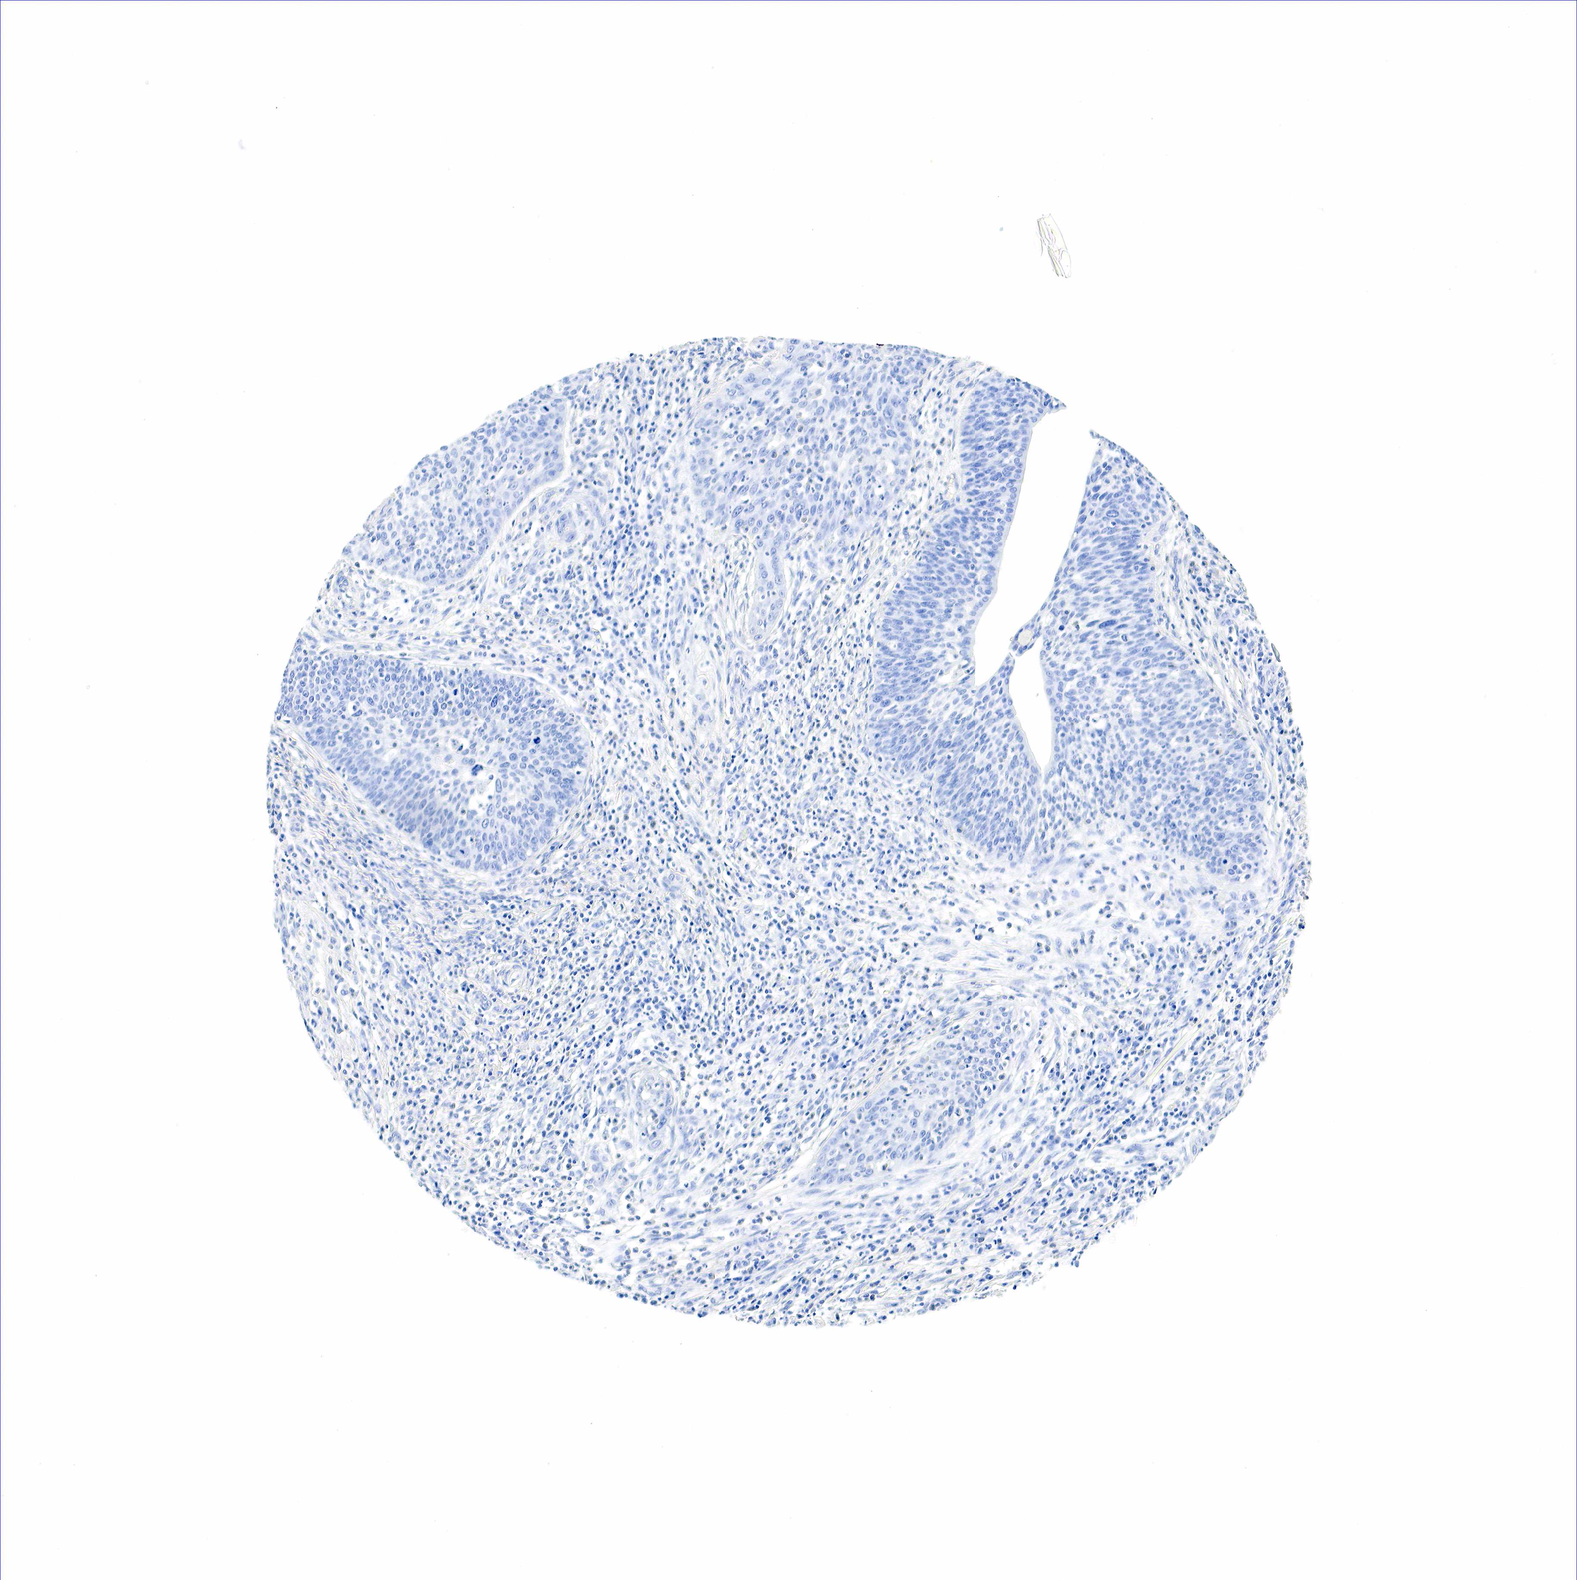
{"staining": {"intensity": "negative", "quantity": "none", "location": "none"}, "tissue": "cervical cancer", "cell_type": "Tumor cells", "image_type": "cancer", "snomed": [{"axis": "morphology", "description": "Squamous cell carcinoma, NOS"}, {"axis": "topography", "description": "Cervix"}], "caption": "Protein analysis of cervical squamous cell carcinoma displays no significant positivity in tumor cells. (Brightfield microscopy of DAB (3,3'-diaminobenzidine) IHC at high magnification).", "gene": "ACP3", "patient": {"sex": "female", "age": 41}}